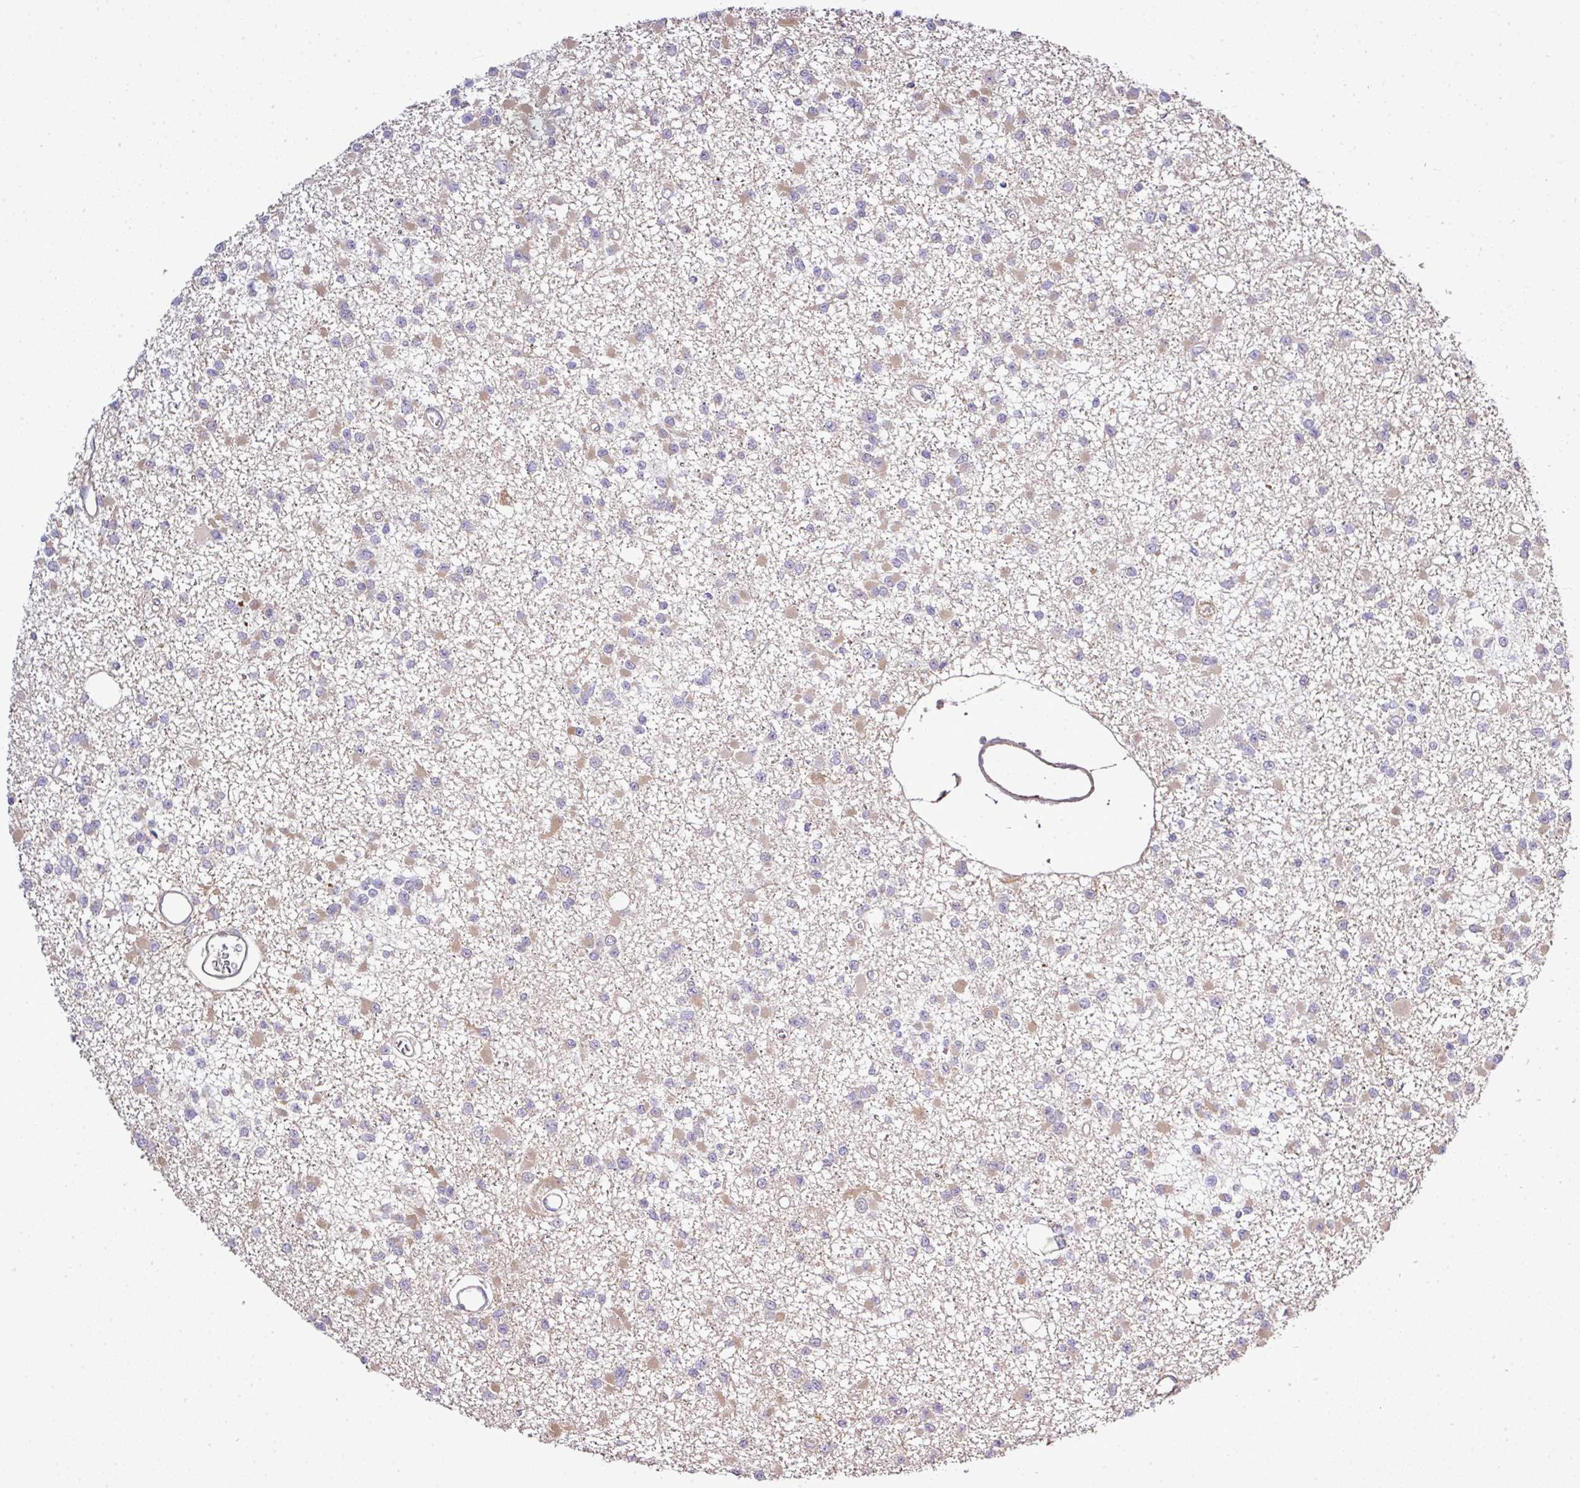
{"staining": {"intensity": "weak", "quantity": "25%-75%", "location": "cytoplasmic/membranous"}, "tissue": "glioma", "cell_type": "Tumor cells", "image_type": "cancer", "snomed": [{"axis": "morphology", "description": "Glioma, malignant, Low grade"}, {"axis": "topography", "description": "Brain"}], "caption": "Glioma was stained to show a protein in brown. There is low levels of weak cytoplasmic/membranous expression in approximately 25%-75% of tumor cells.", "gene": "TMEM107", "patient": {"sex": "female", "age": 22}}